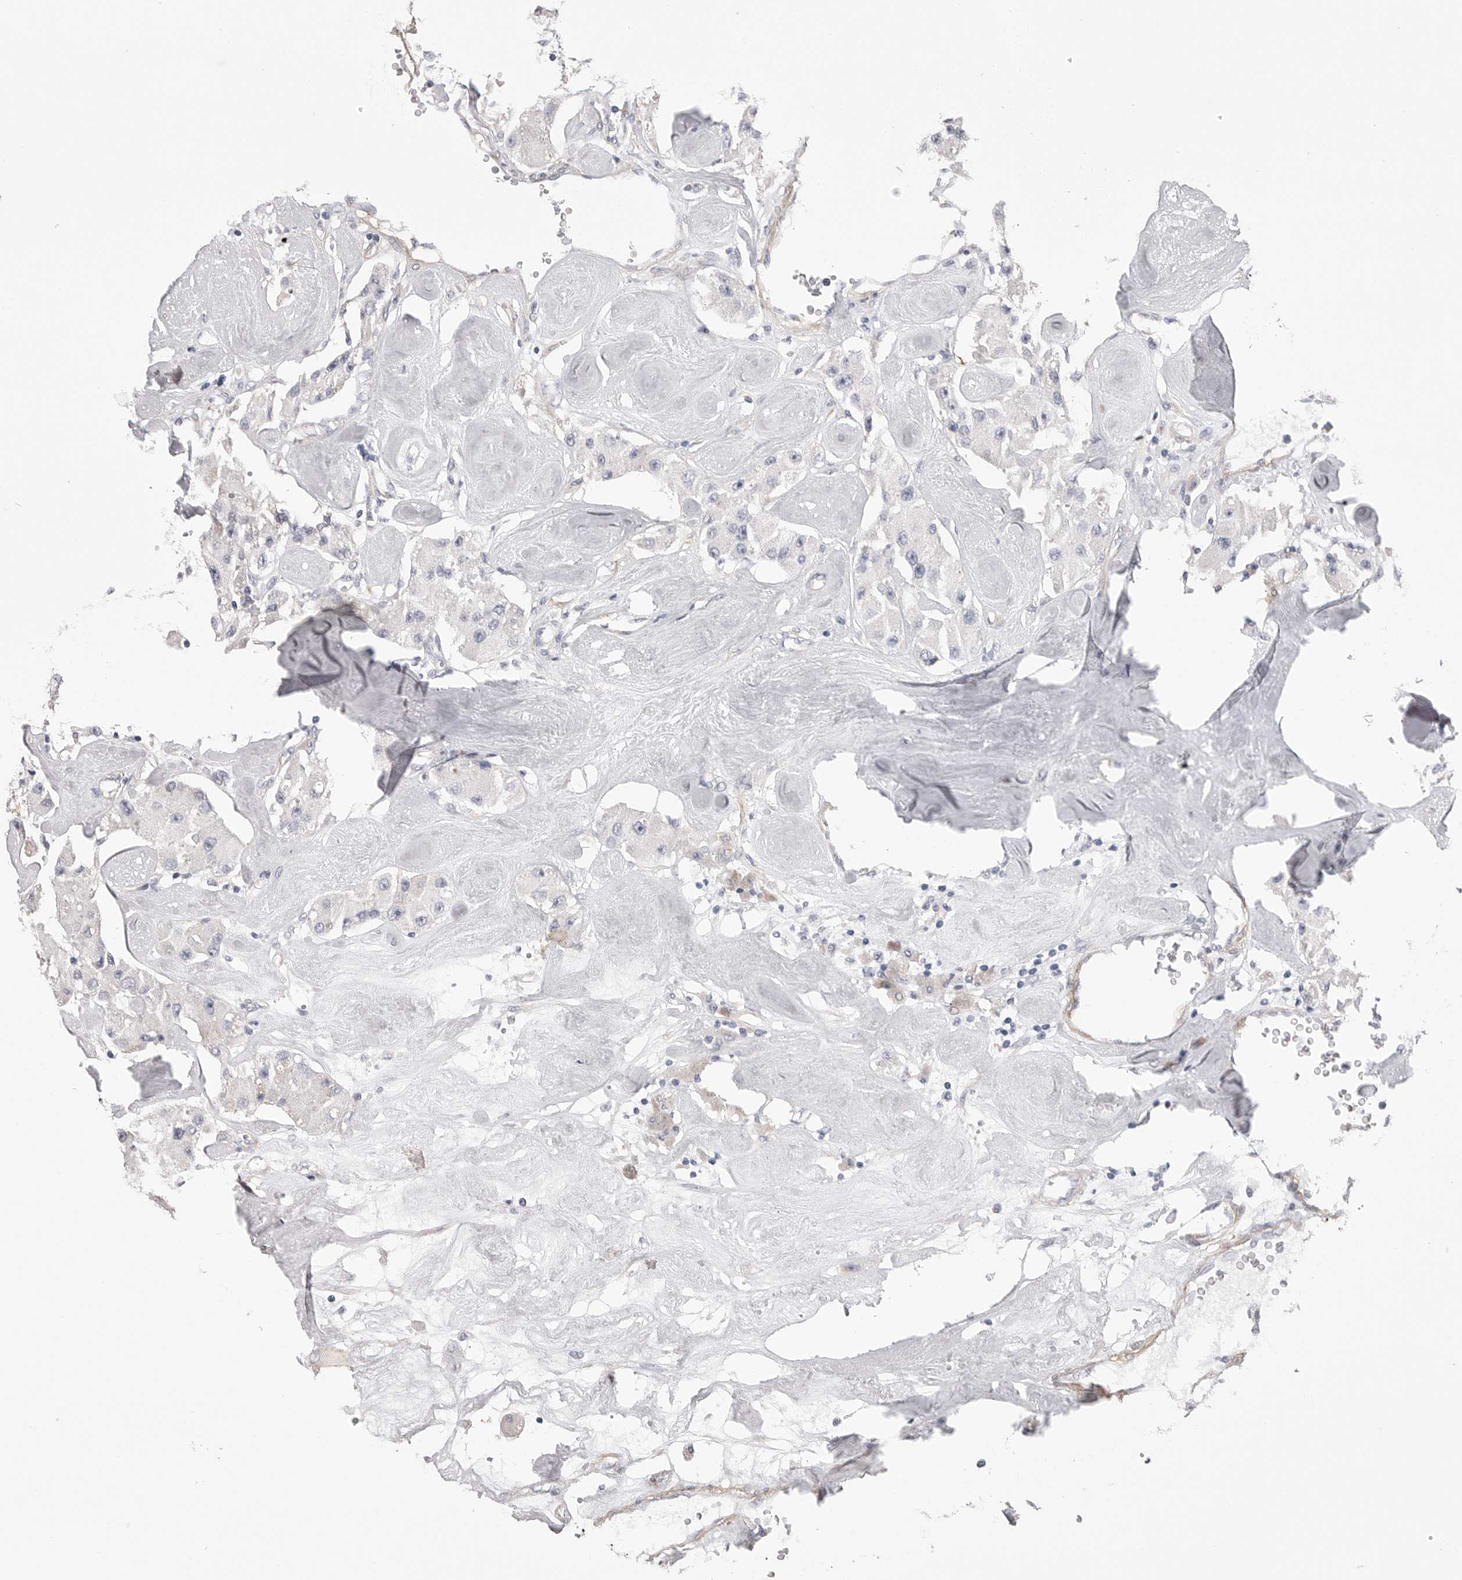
{"staining": {"intensity": "negative", "quantity": "none", "location": "none"}, "tissue": "carcinoid", "cell_type": "Tumor cells", "image_type": "cancer", "snomed": [{"axis": "morphology", "description": "Carcinoid, malignant, NOS"}, {"axis": "topography", "description": "Pancreas"}], "caption": "Tumor cells show no significant protein positivity in carcinoid (malignant).", "gene": "AKAP12", "patient": {"sex": "male", "age": 41}}